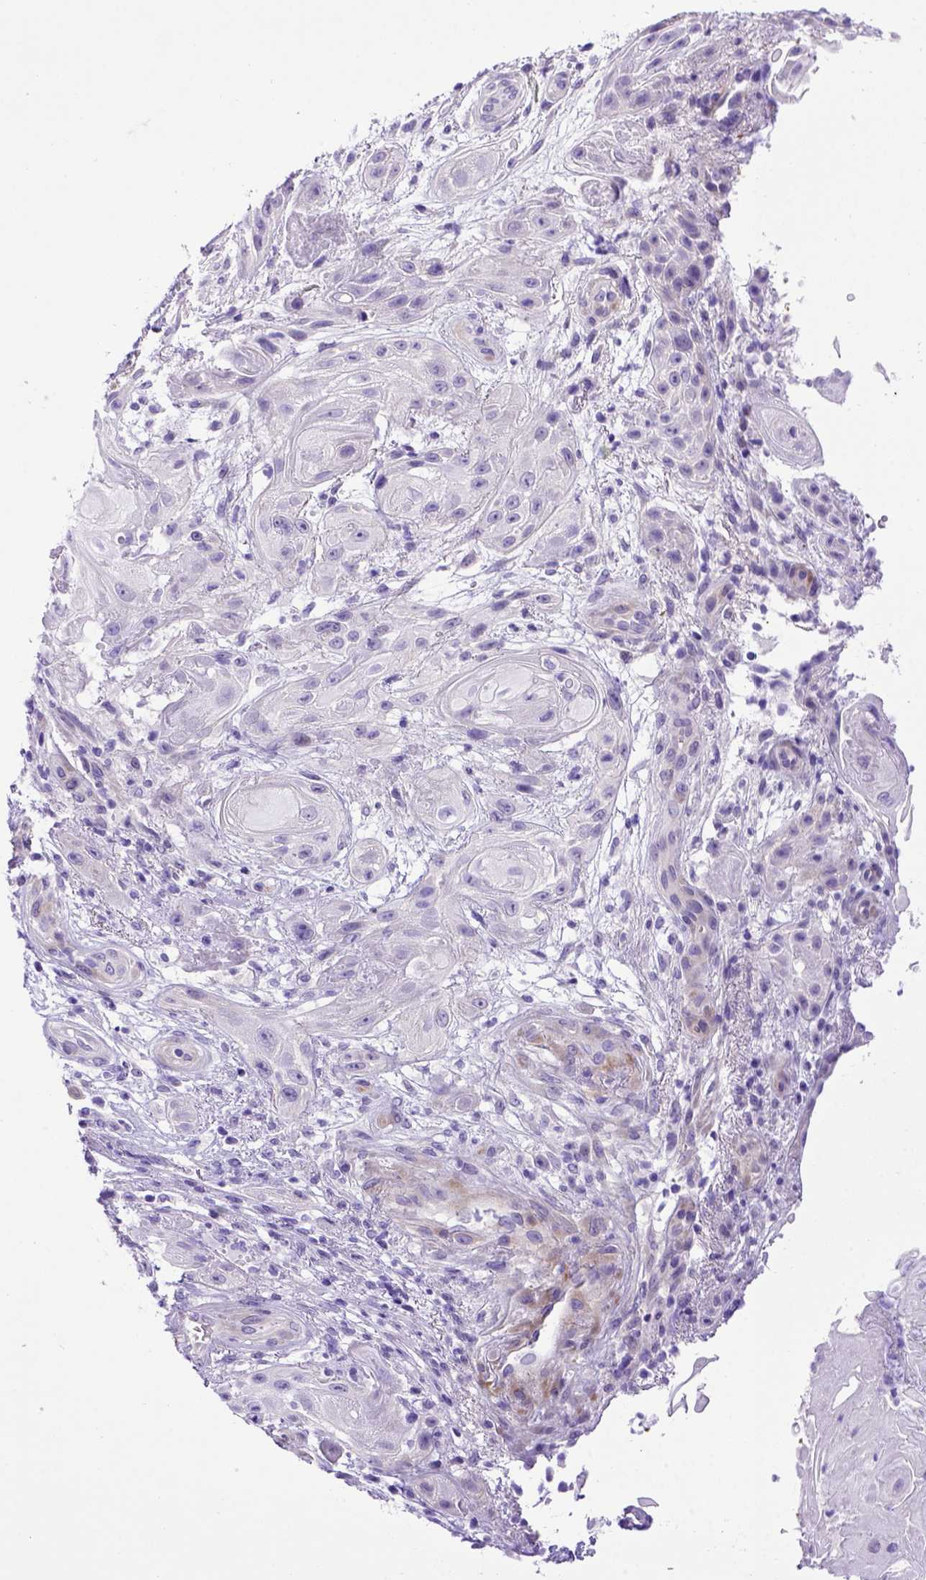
{"staining": {"intensity": "negative", "quantity": "none", "location": "none"}, "tissue": "skin cancer", "cell_type": "Tumor cells", "image_type": "cancer", "snomed": [{"axis": "morphology", "description": "Squamous cell carcinoma, NOS"}, {"axis": "topography", "description": "Skin"}], "caption": "A high-resolution micrograph shows immunohistochemistry (IHC) staining of squamous cell carcinoma (skin), which displays no significant positivity in tumor cells.", "gene": "ADAM12", "patient": {"sex": "male", "age": 62}}